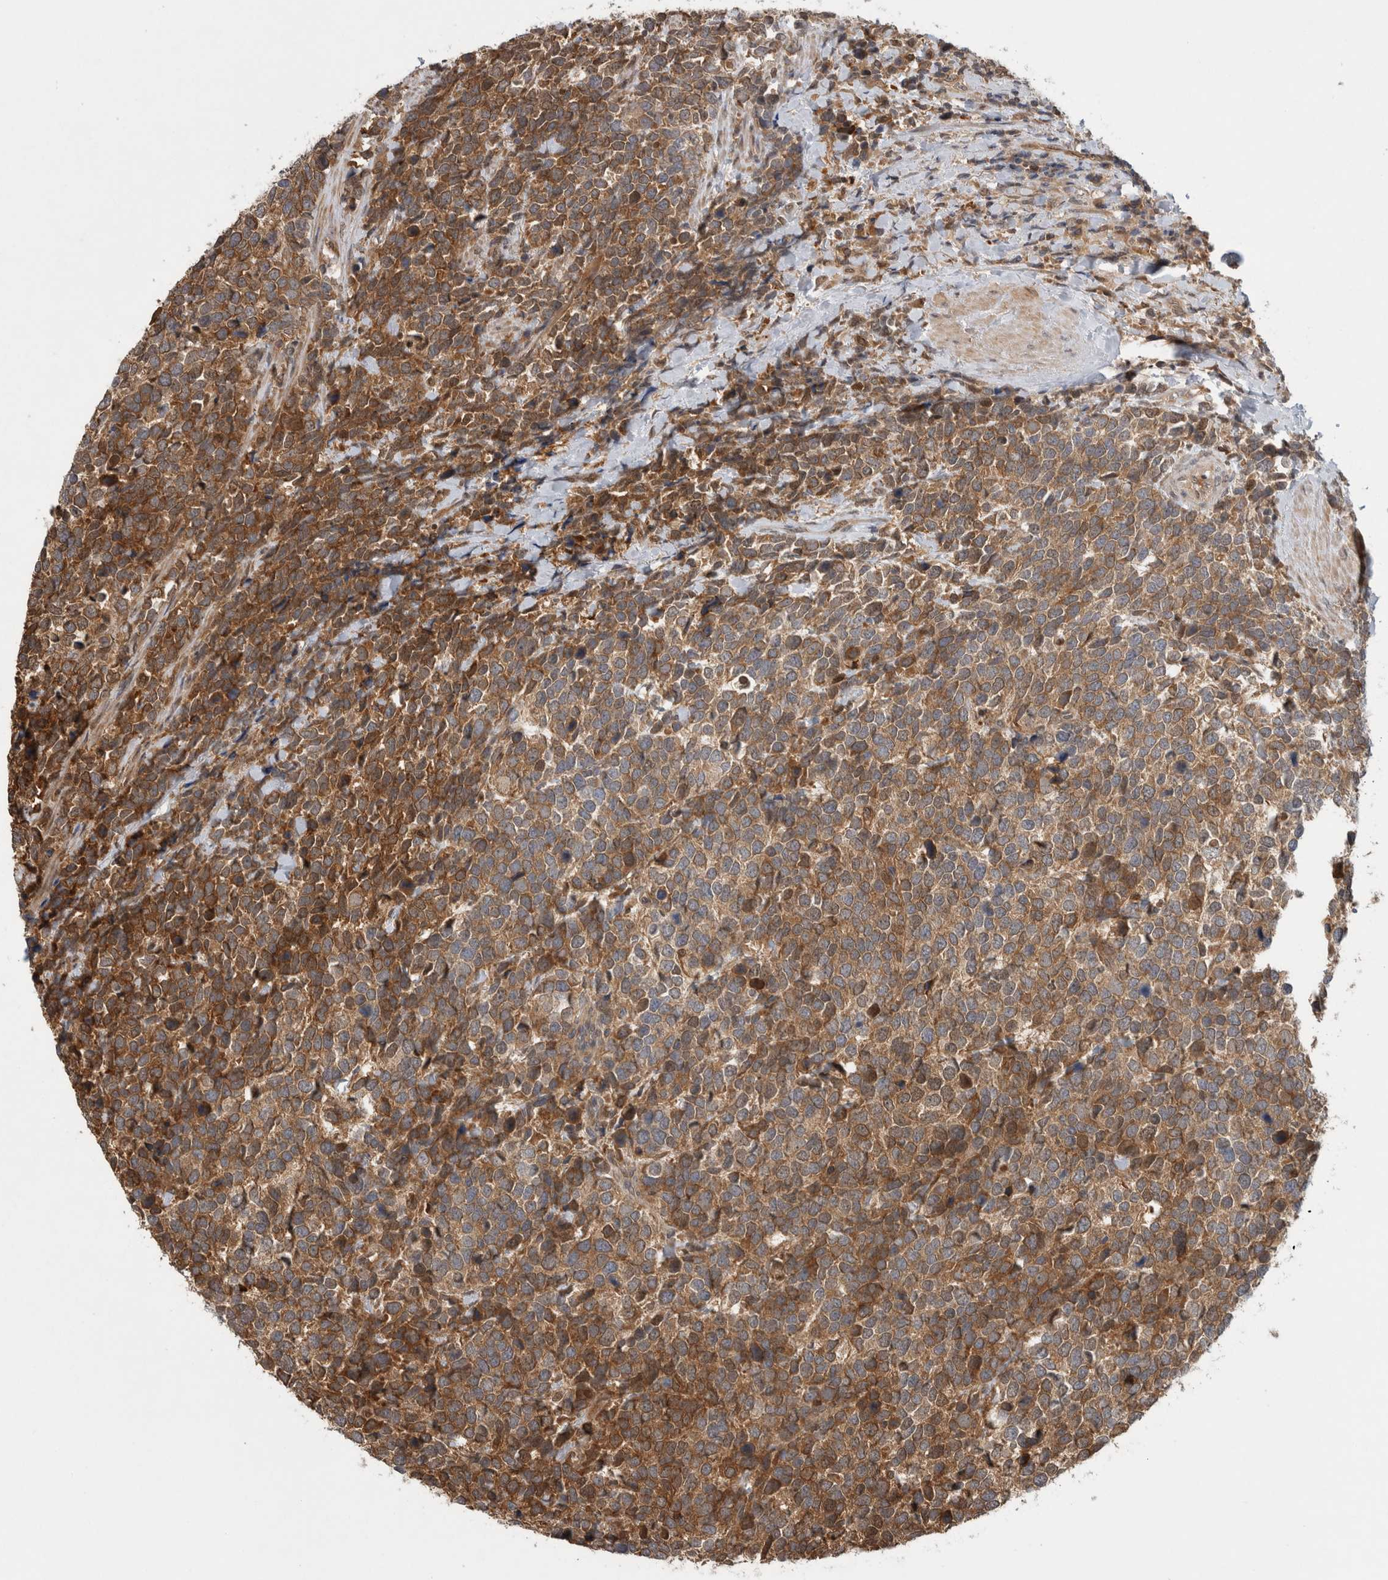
{"staining": {"intensity": "moderate", "quantity": ">75%", "location": "cytoplasmic/membranous"}, "tissue": "urothelial cancer", "cell_type": "Tumor cells", "image_type": "cancer", "snomed": [{"axis": "morphology", "description": "Urothelial carcinoma, High grade"}, {"axis": "topography", "description": "Urinary bladder"}], "caption": "Moderate cytoplasmic/membranous staining is identified in approximately >75% of tumor cells in urothelial cancer.", "gene": "ASTN2", "patient": {"sex": "female", "age": 82}}